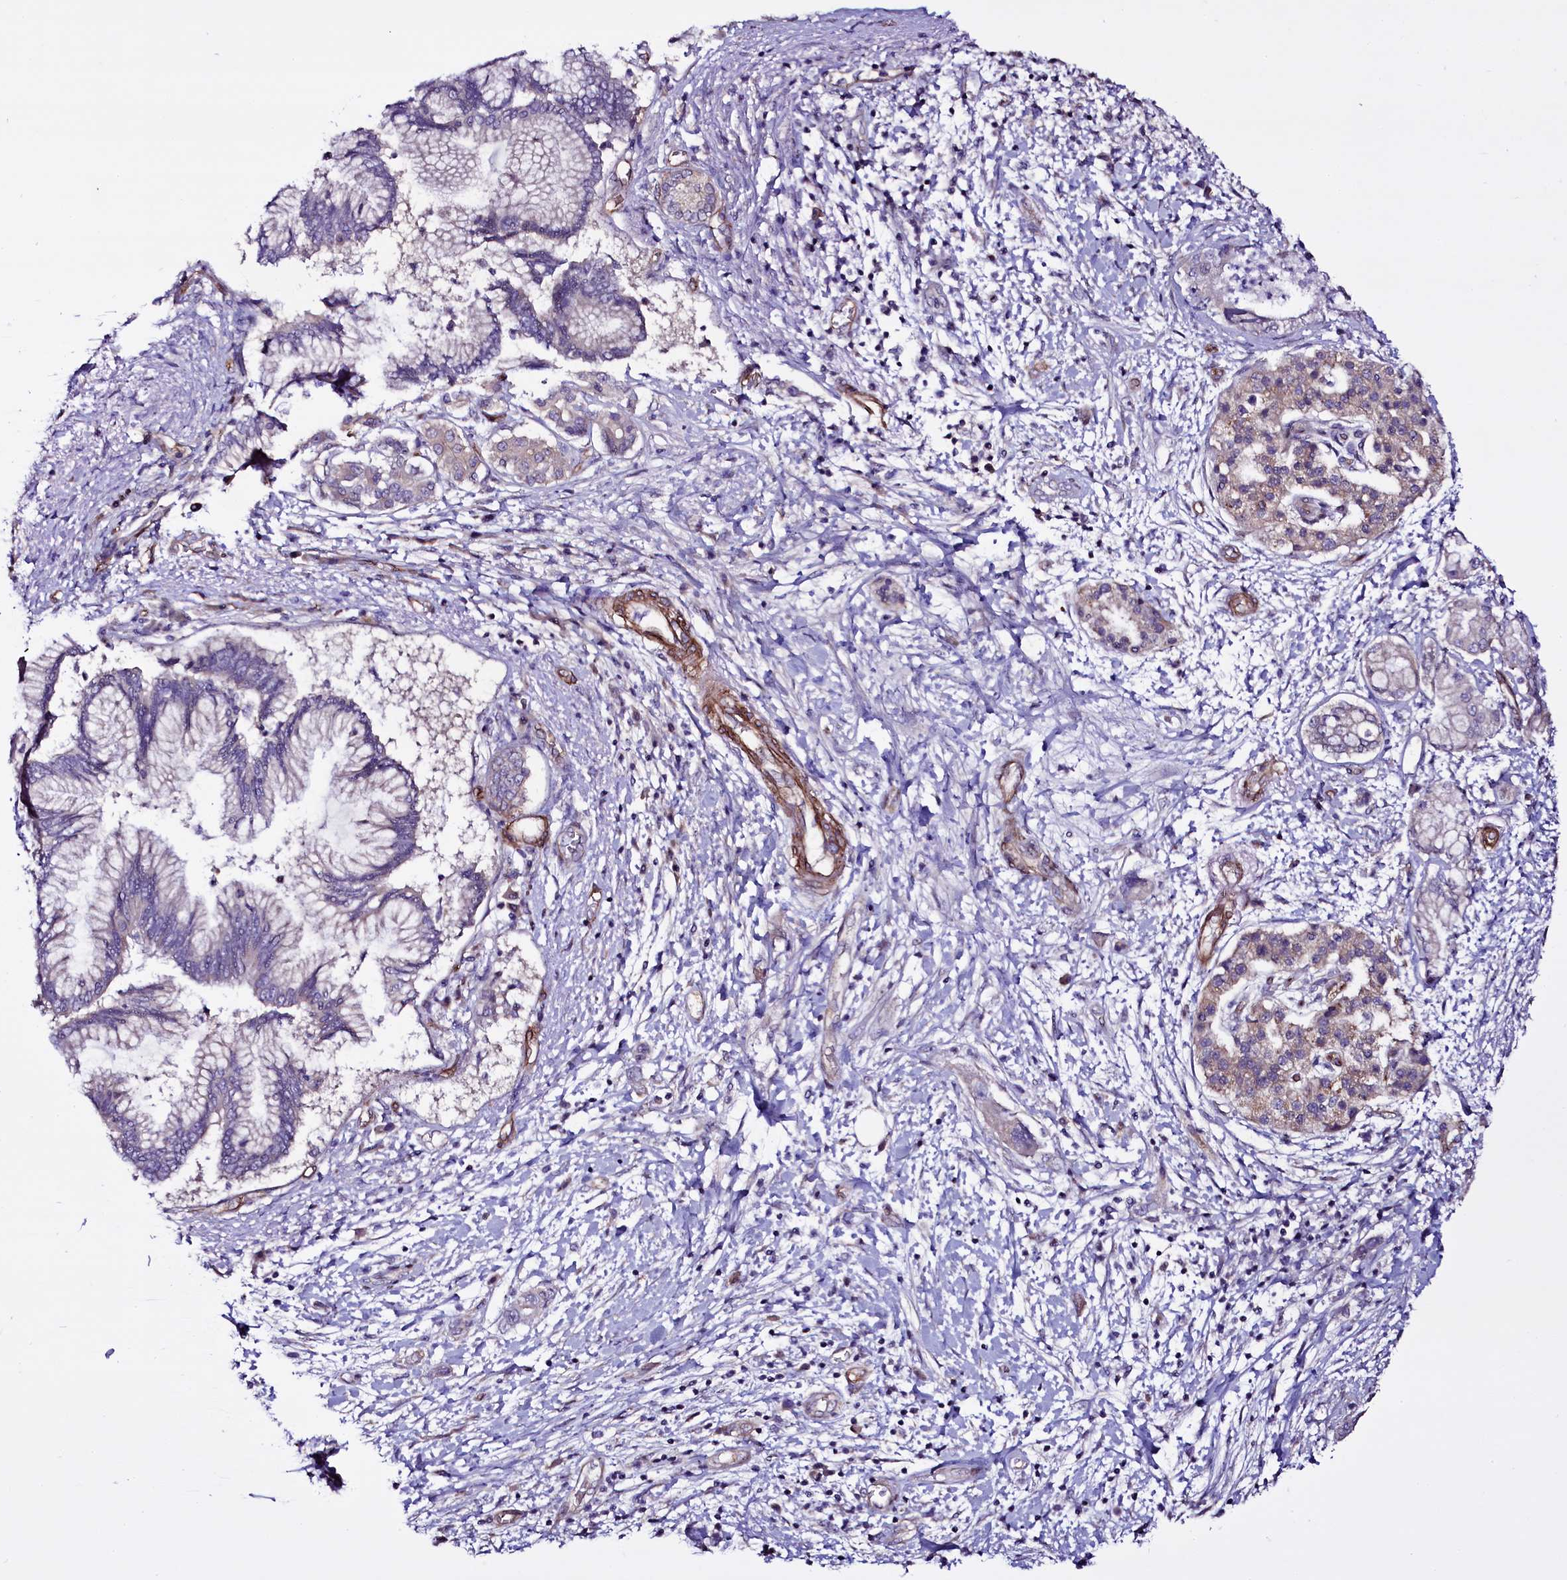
{"staining": {"intensity": "negative", "quantity": "none", "location": "none"}, "tissue": "pancreatic cancer", "cell_type": "Tumor cells", "image_type": "cancer", "snomed": [{"axis": "morphology", "description": "Adenocarcinoma, NOS"}, {"axis": "topography", "description": "Pancreas"}], "caption": "This is an IHC micrograph of human pancreatic adenocarcinoma. There is no expression in tumor cells.", "gene": "MEX3C", "patient": {"sex": "female", "age": 73}}